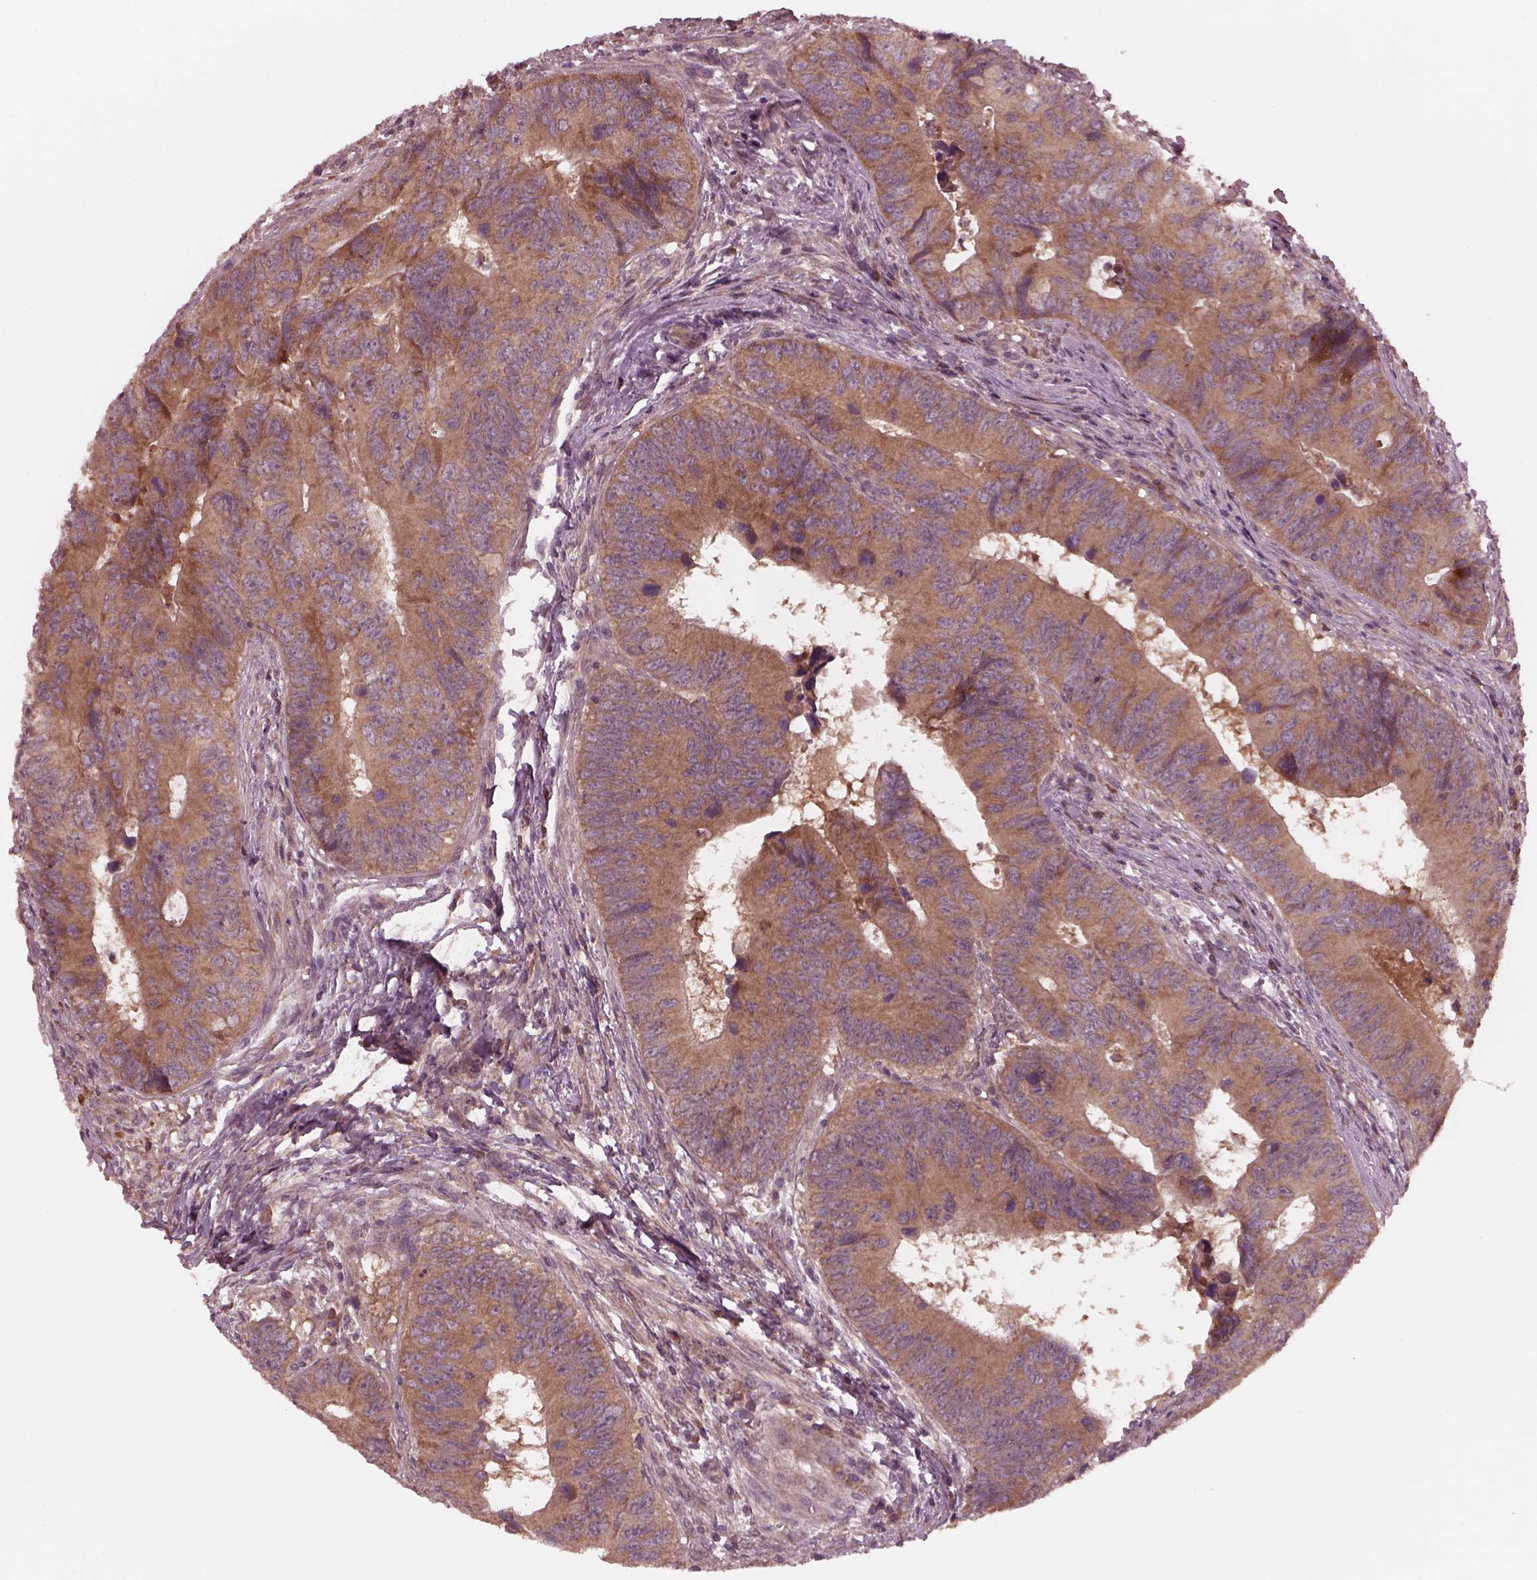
{"staining": {"intensity": "moderate", "quantity": "25%-75%", "location": "cytoplasmic/membranous"}, "tissue": "colorectal cancer", "cell_type": "Tumor cells", "image_type": "cancer", "snomed": [{"axis": "morphology", "description": "Adenocarcinoma, NOS"}, {"axis": "topography", "description": "Colon"}], "caption": "High-magnification brightfield microscopy of colorectal adenocarcinoma stained with DAB (3,3'-diaminobenzidine) (brown) and counterstained with hematoxylin (blue). tumor cells exhibit moderate cytoplasmic/membranous positivity is present in approximately25%-75% of cells.", "gene": "FAF2", "patient": {"sex": "female", "age": 82}}